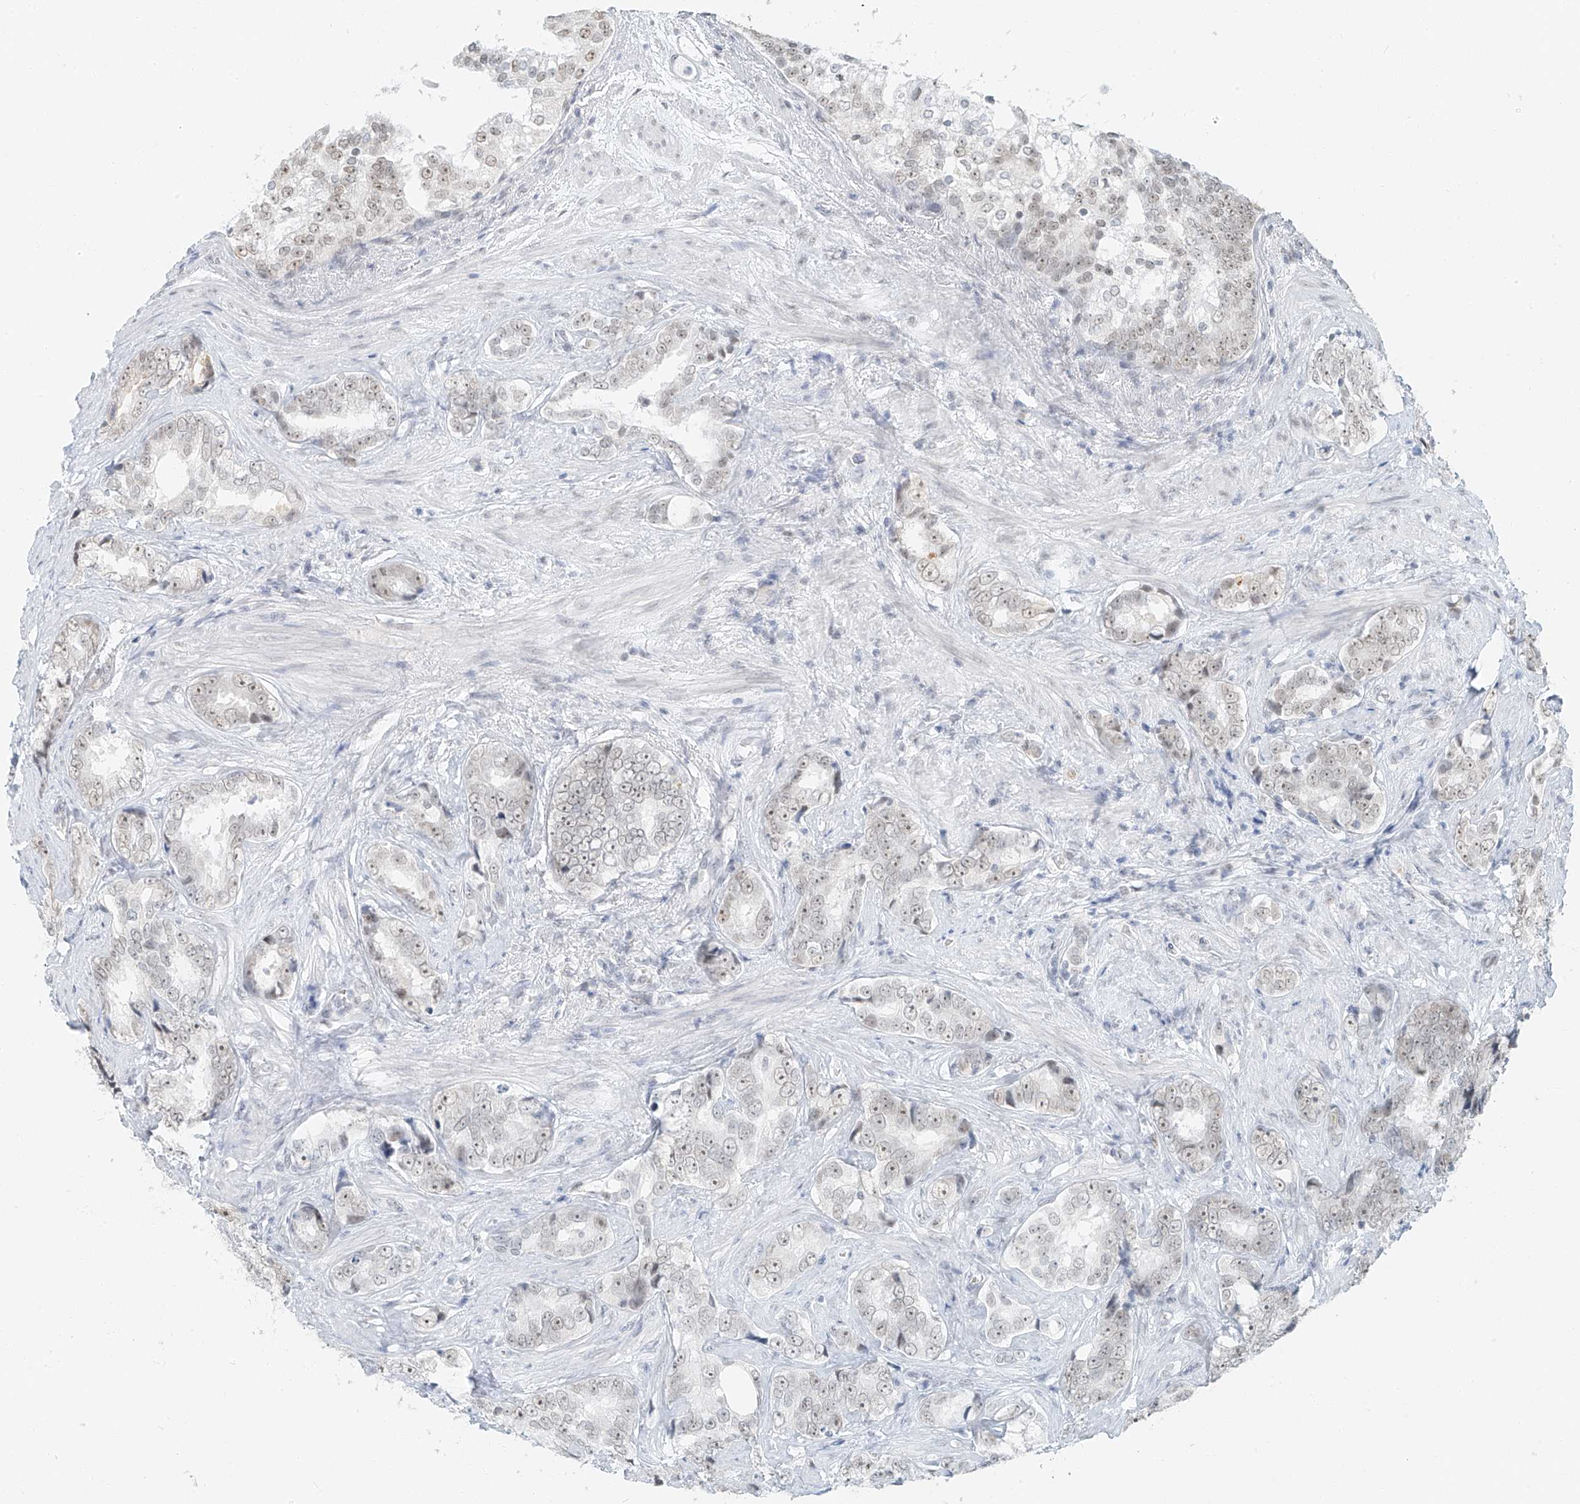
{"staining": {"intensity": "weak", "quantity": "25%-75%", "location": "nuclear"}, "tissue": "prostate cancer", "cell_type": "Tumor cells", "image_type": "cancer", "snomed": [{"axis": "morphology", "description": "Adenocarcinoma, High grade"}, {"axis": "topography", "description": "Prostate"}], "caption": "DAB immunohistochemical staining of prostate cancer demonstrates weak nuclear protein expression in approximately 25%-75% of tumor cells.", "gene": "PGC", "patient": {"sex": "male", "age": 66}}